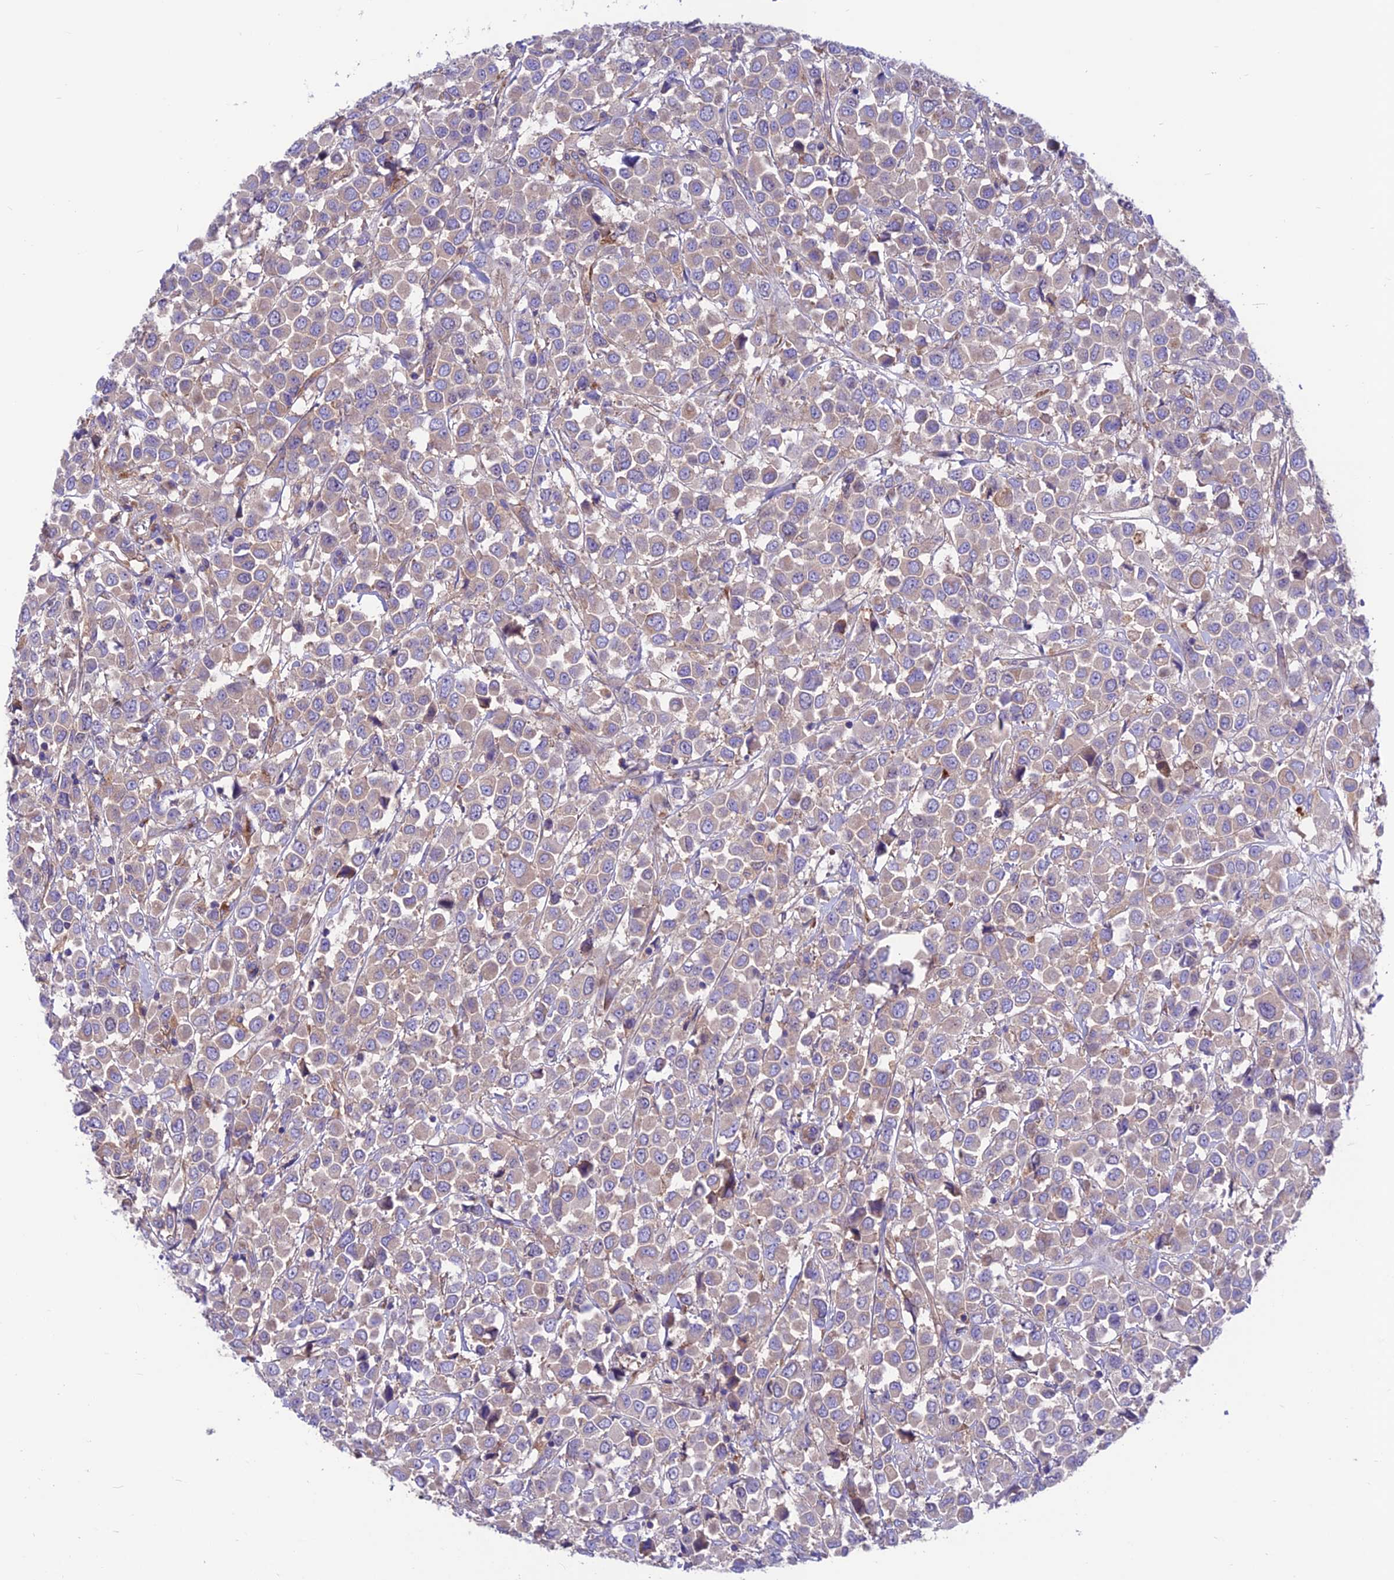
{"staining": {"intensity": "weak", "quantity": ">75%", "location": "cytoplasmic/membranous"}, "tissue": "breast cancer", "cell_type": "Tumor cells", "image_type": "cancer", "snomed": [{"axis": "morphology", "description": "Duct carcinoma"}, {"axis": "topography", "description": "Breast"}], "caption": "Breast cancer (invasive ductal carcinoma) stained for a protein (brown) exhibits weak cytoplasmic/membranous positive positivity in about >75% of tumor cells.", "gene": "VPS16", "patient": {"sex": "female", "age": 61}}